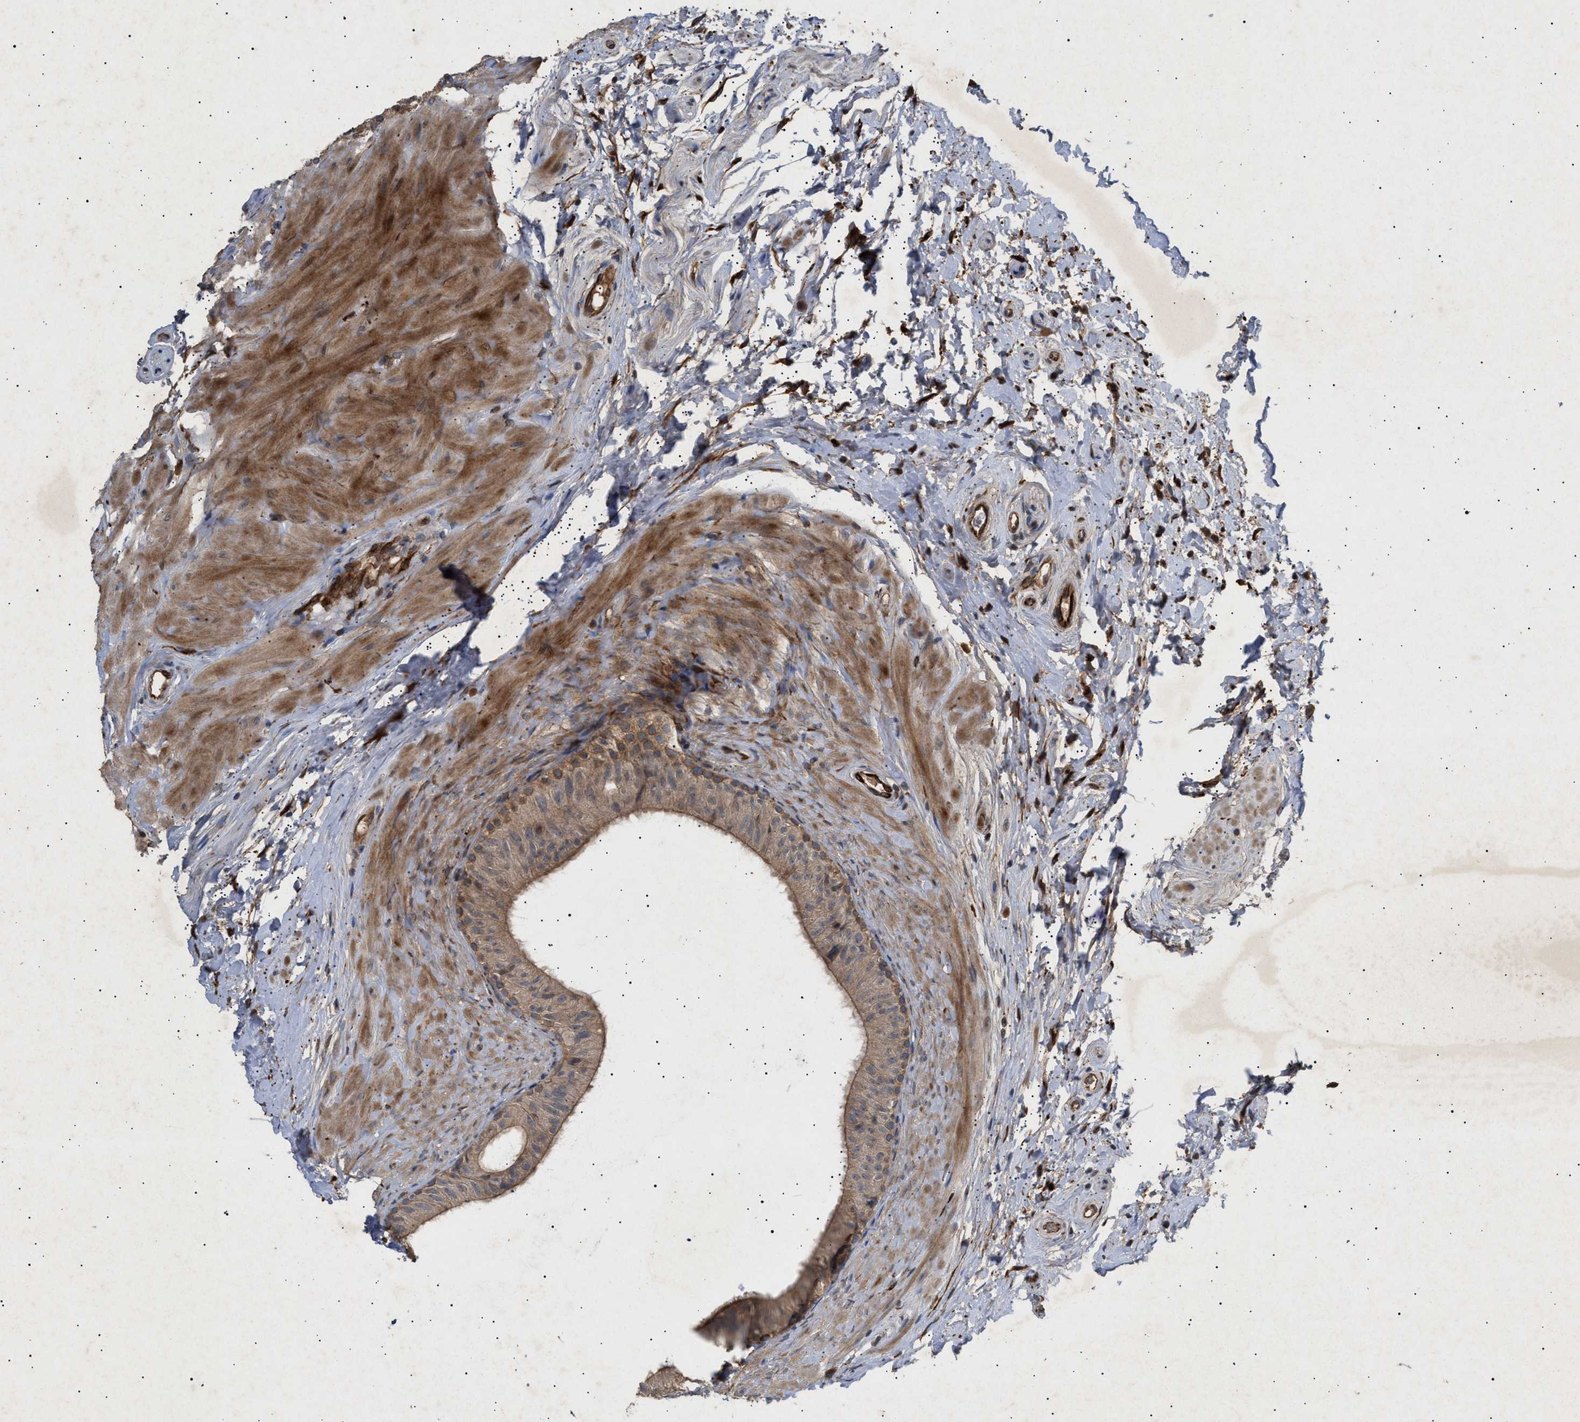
{"staining": {"intensity": "moderate", "quantity": ">75%", "location": "cytoplasmic/membranous"}, "tissue": "epididymis", "cell_type": "Glandular cells", "image_type": "normal", "snomed": [{"axis": "morphology", "description": "Normal tissue, NOS"}, {"axis": "topography", "description": "Epididymis"}], "caption": "Unremarkable epididymis shows moderate cytoplasmic/membranous staining in approximately >75% of glandular cells, visualized by immunohistochemistry.", "gene": "SIRT5", "patient": {"sex": "male", "age": 34}}